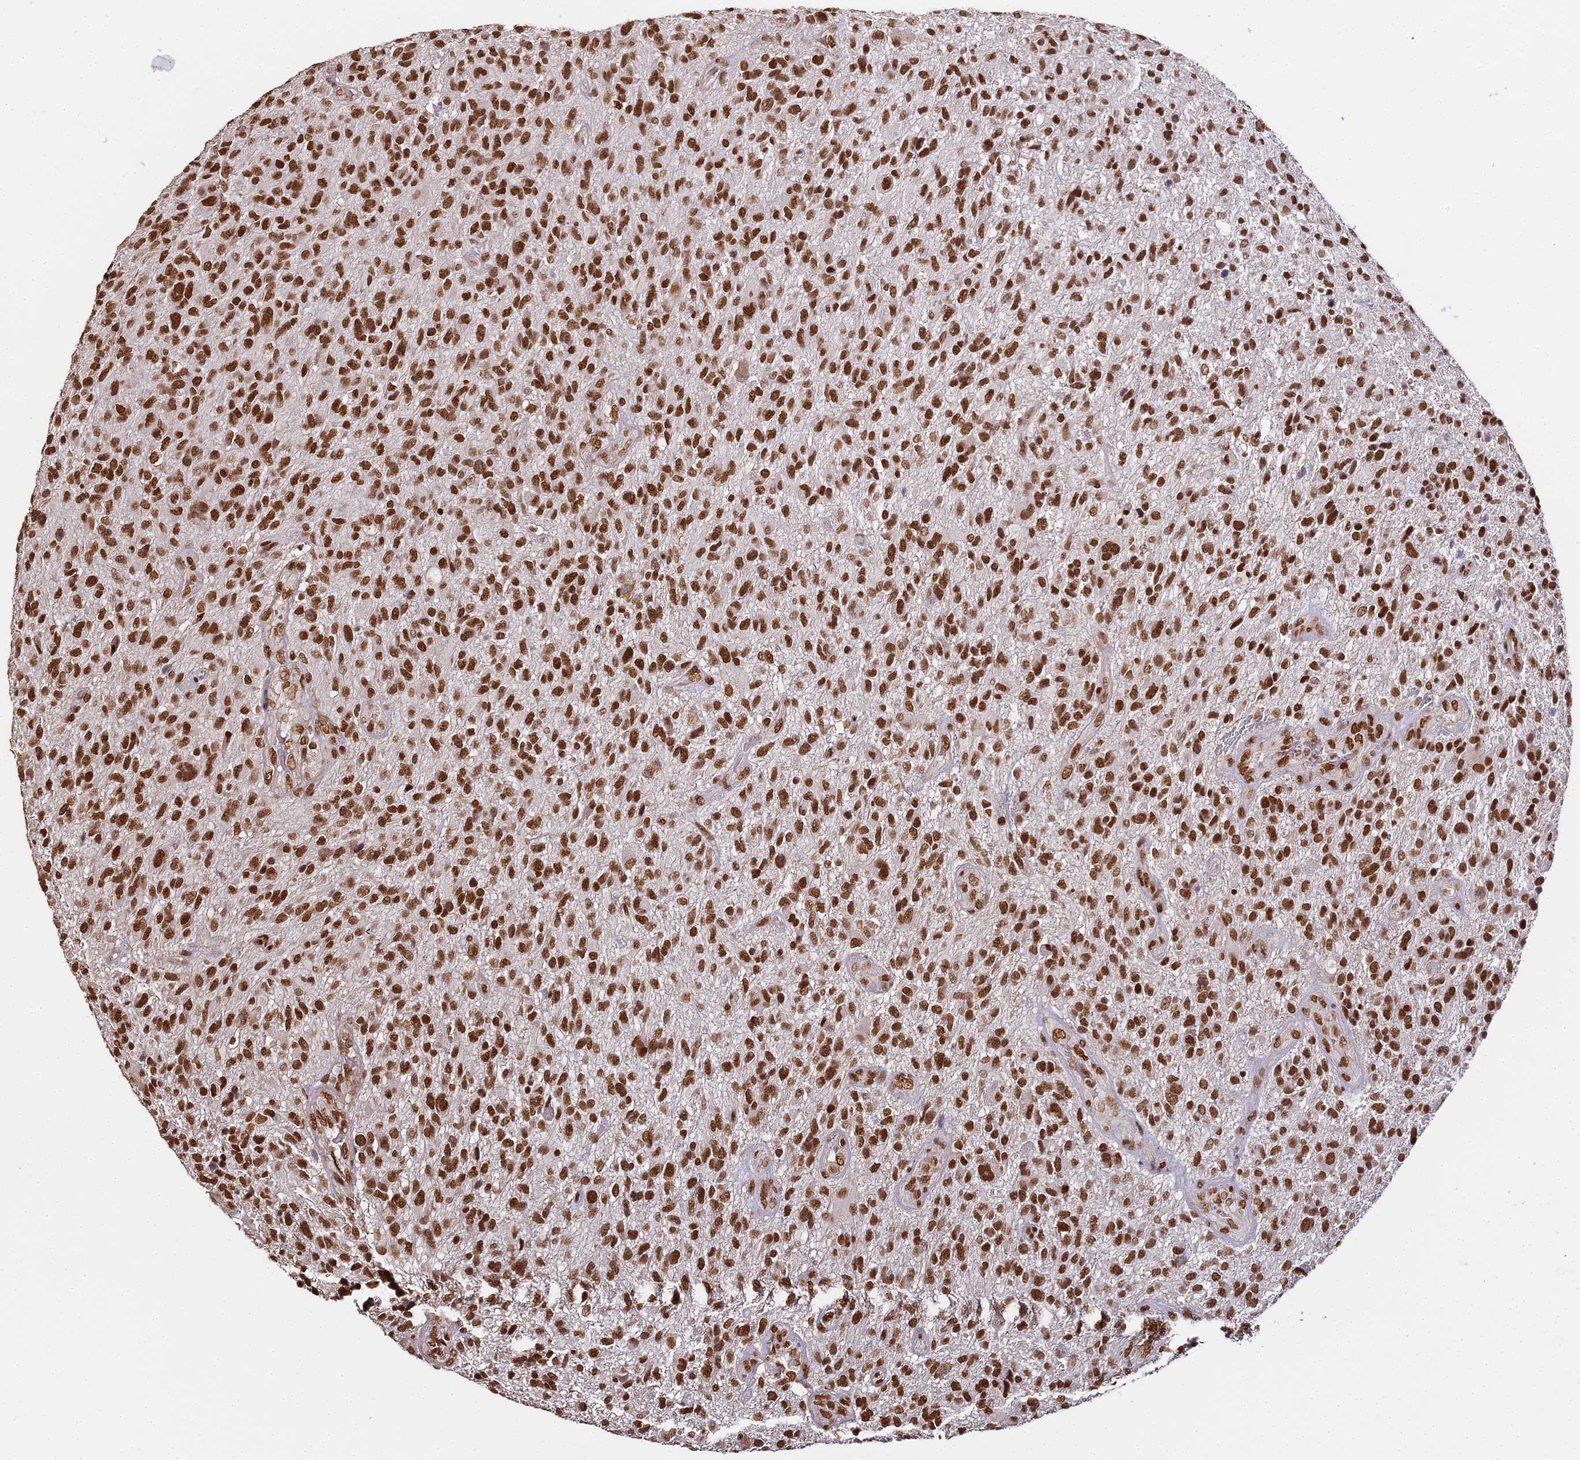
{"staining": {"intensity": "strong", "quantity": ">75%", "location": "nuclear"}, "tissue": "glioma", "cell_type": "Tumor cells", "image_type": "cancer", "snomed": [{"axis": "morphology", "description": "Glioma, malignant, High grade"}, {"axis": "topography", "description": "Brain"}], "caption": "Glioma stained with DAB (3,3'-diaminobenzidine) IHC exhibits high levels of strong nuclear expression in about >75% of tumor cells. (IHC, brightfield microscopy, high magnification).", "gene": "HNRNPA1", "patient": {"sex": "male", "age": 47}}